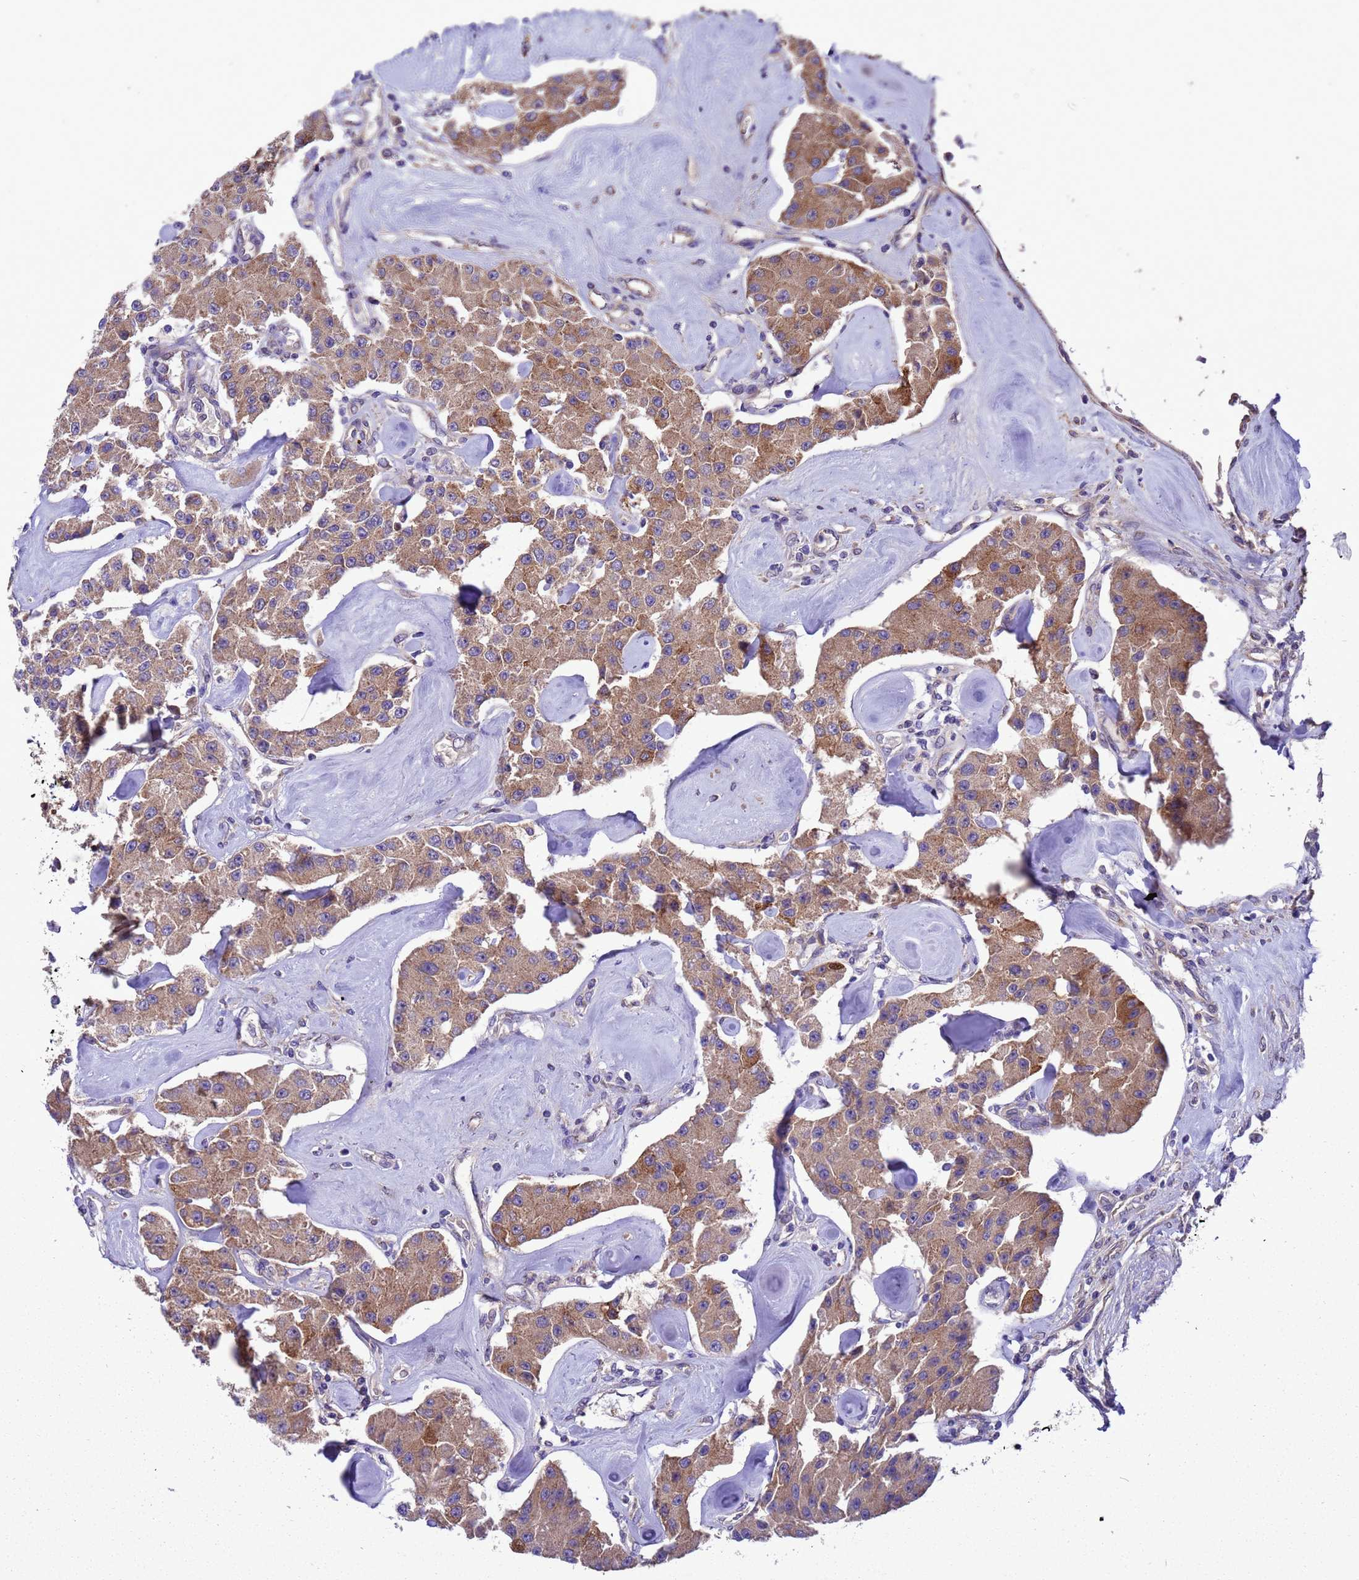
{"staining": {"intensity": "moderate", "quantity": ">75%", "location": "cytoplasmic/membranous"}, "tissue": "carcinoid", "cell_type": "Tumor cells", "image_type": "cancer", "snomed": [{"axis": "morphology", "description": "Carcinoid, malignant, NOS"}, {"axis": "topography", "description": "Pancreas"}], "caption": "Immunohistochemistry (IHC) of human carcinoid (malignant) reveals medium levels of moderate cytoplasmic/membranous staining in about >75% of tumor cells.", "gene": "ARHGAP12", "patient": {"sex": "male", "age": 41}}